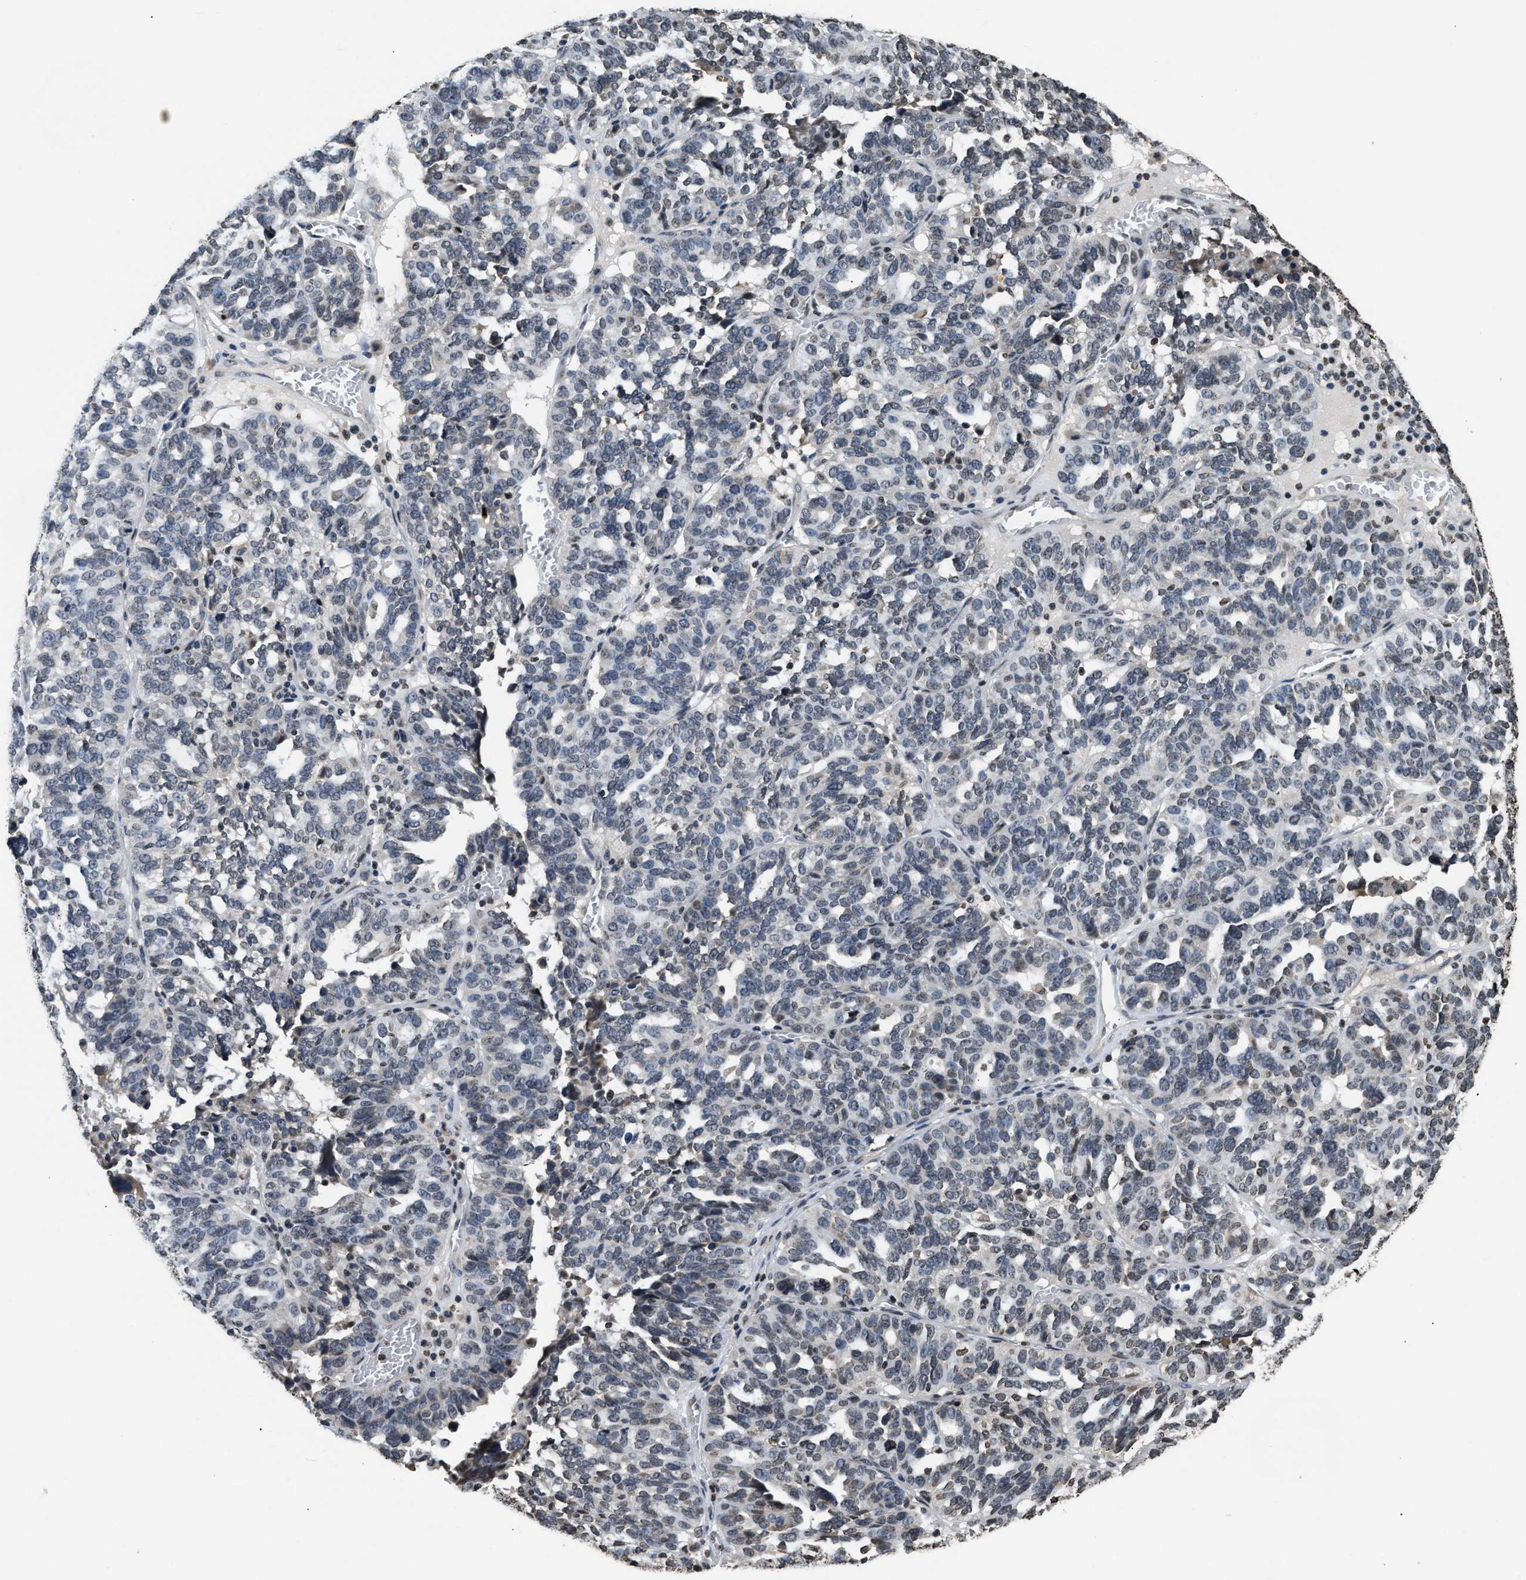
{"staining": {"intensity": "negative", "quantity": "none", "location": "none"}, "tissue": "ovarian cancer", "cell_type": "Tumor cells", "image_type": "cancer", "snomed": [{"axis": "morphology", "description": "Cystadenocarcinoma, serous, NOS"}, {"axis": "topography", "description": "Ovary"}], "caption": "IHC image of ovarian serous cystadenocarcinoma stained for a protein (brown), which demonstrates no expression in tumor cells.", "gene": "DNASE1L3", "patient": {"sex": "female", "age": 59}}